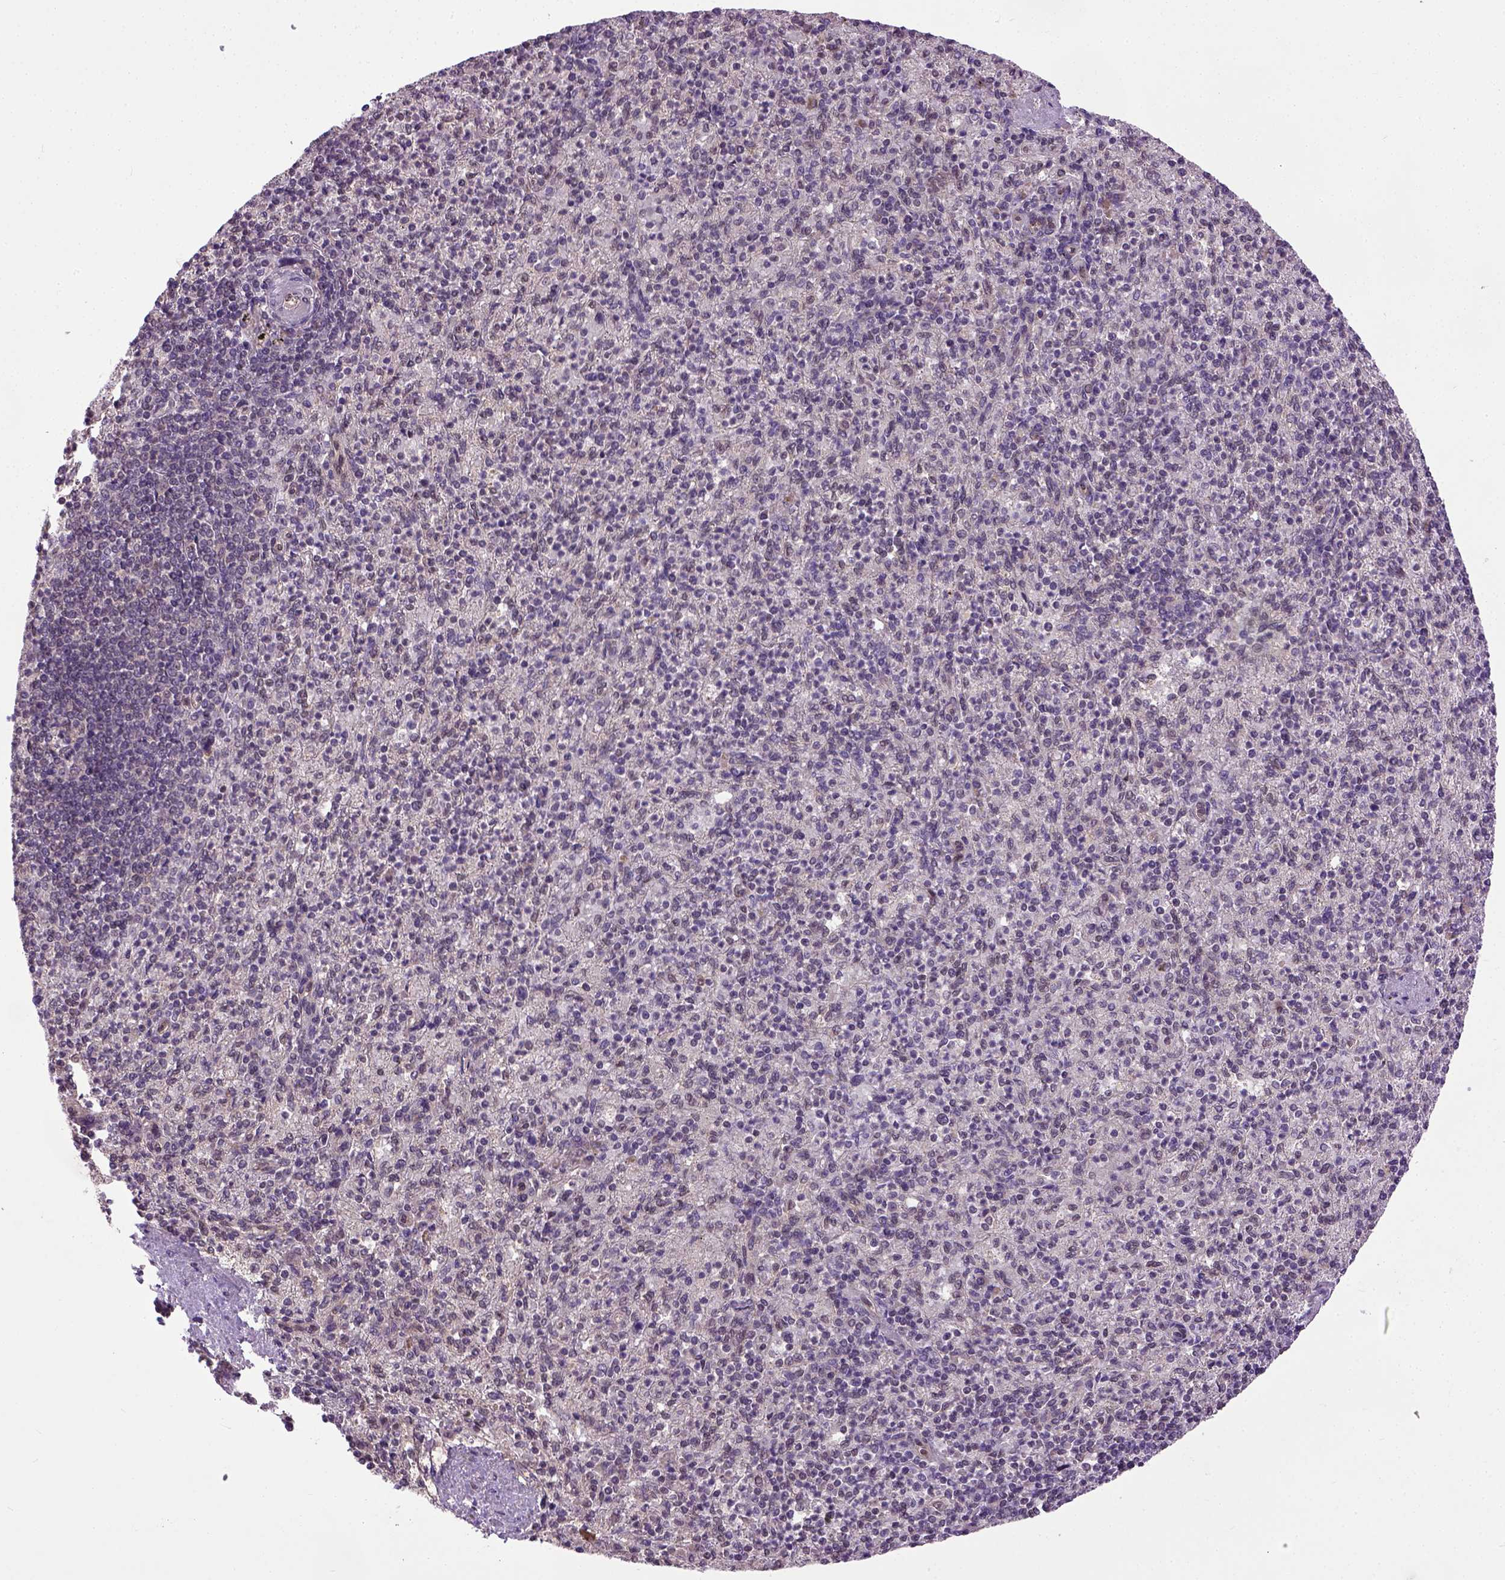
{"staining": {"intensity": "moderate", "quantity": "<25%", "location": "nuclear"}, "tissue": "spleen", "cell_type": "Cells in red pulp", "image_type": "normal", "snomed": [{"axis": "morphology", "description": "Normal tissue, NOS"}, {"axis": "topography", "description": "Spleen"}], "caption": "A histopathology image showing moderate nuclear positivity in about <25% of cells in red pulp in benign spleen, as visualized by brown immunohistochemical staining.", "gene": "UBA3", "patient": {"sex": "female", "age": 74}}